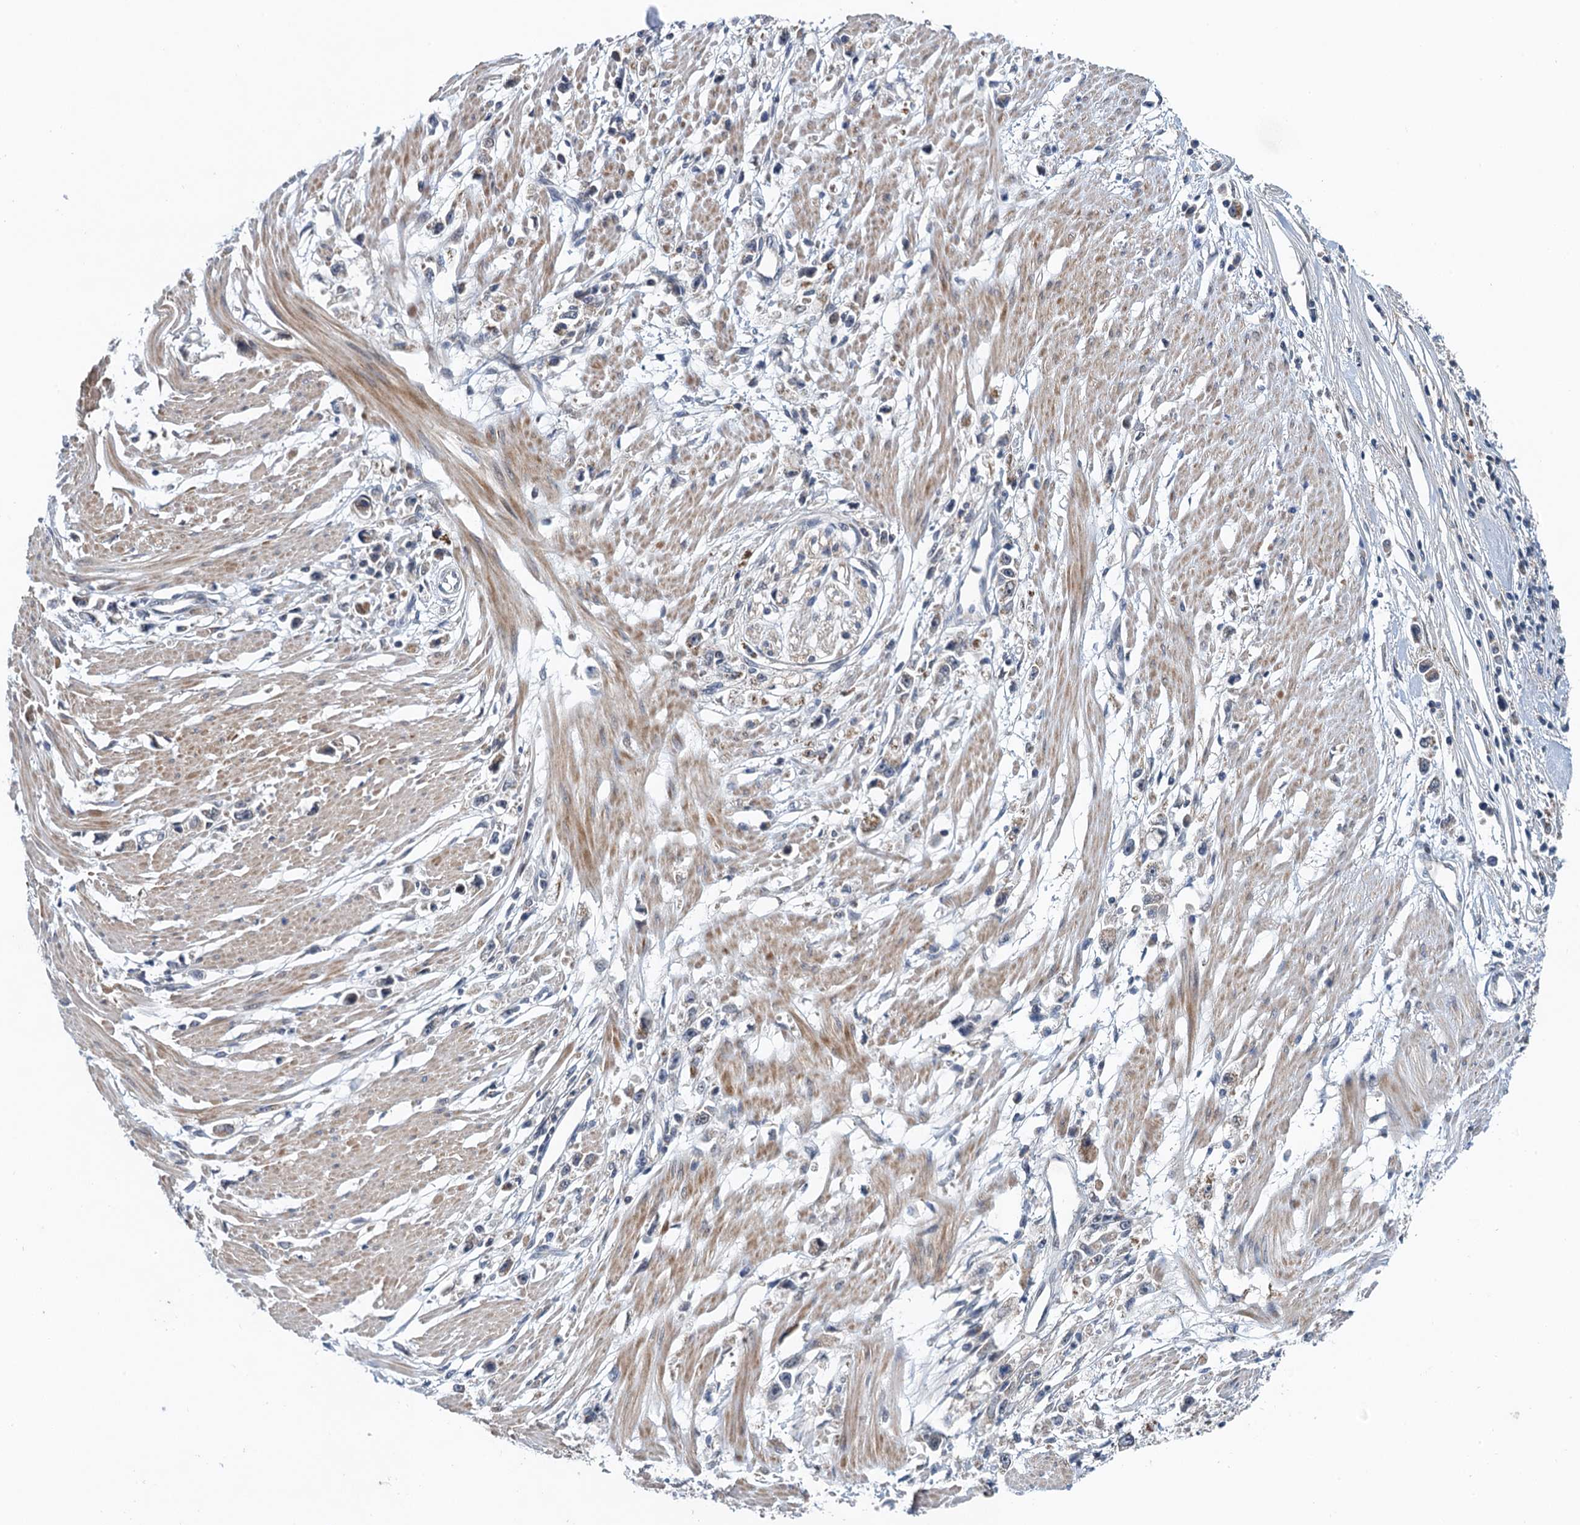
{"staining": {"intensity": "negative", "quantity": "none", "location": "none"}, "tissue": "stomach cancer", "cell_type": "Tumor cells", "image_type": "cancer", "snomed": [{"axis": "morphology", "description": "Adenocarcinoma, NOS"}, {"axis": "topography", "description": "Stomach"}], "caption": "Stomach cancer was stained to show a protein in brown. There is no significant expression in tumor cells.", "gene": "MDM1", "patient": {"sex": "female", "age": 59}}